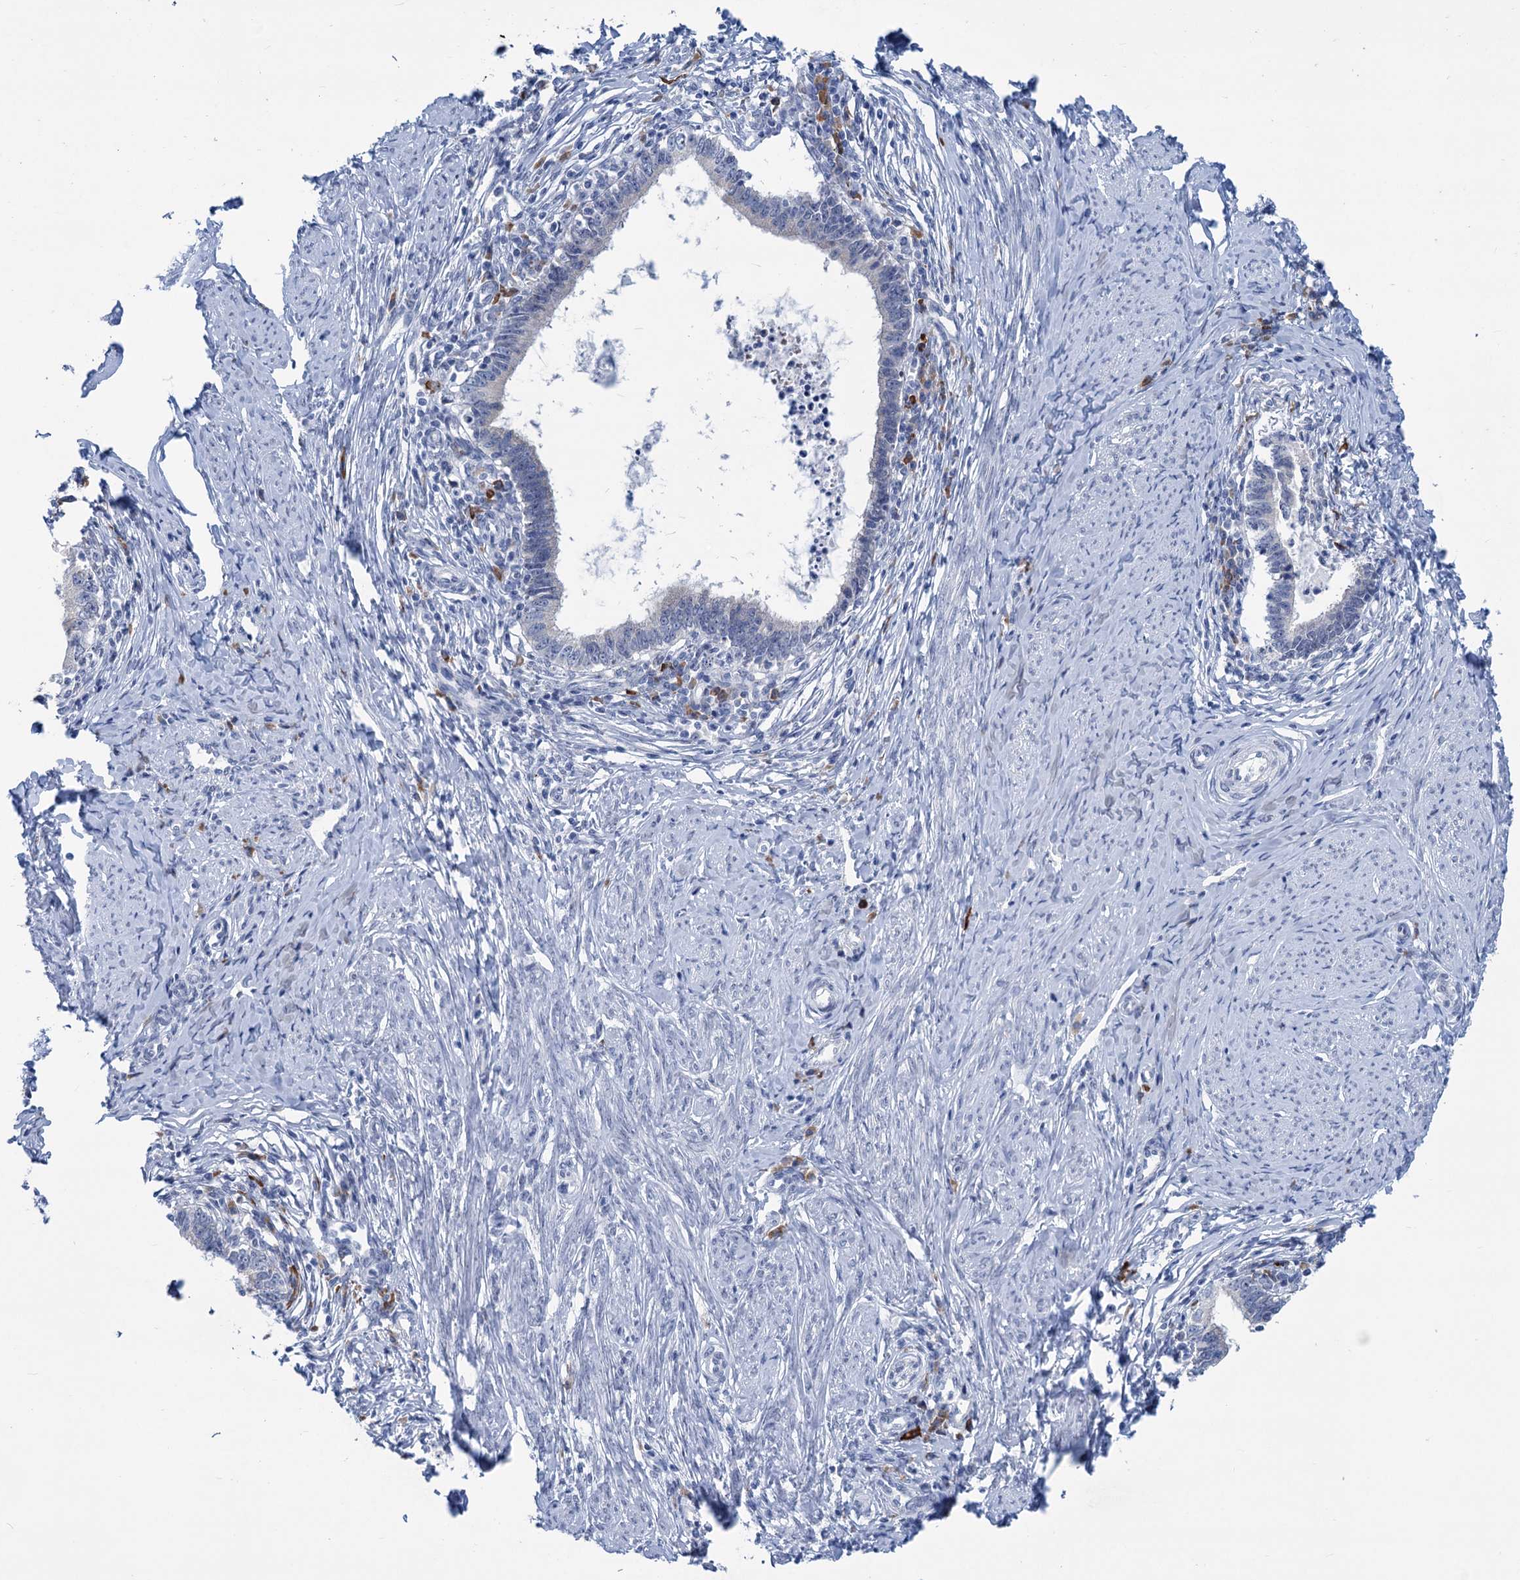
{"staining": {"intensity": "negative", "quantity": "none", "location": "none"}, "tissue": "cervical cancer", "cell_type": "Tumor cells", "image_type": "cancer", "snomed": [{"axis": "morphology", "description": "Adenocarcinoma, NOS"}, {"axis": "topography", "description": "Cervix"}], "caption": "Human cervical cancer stained for a protein using IHC exhibits no staining in tumor cells.", "gene": "NEU3", "patient": {"sex": "female", "age": 36}}